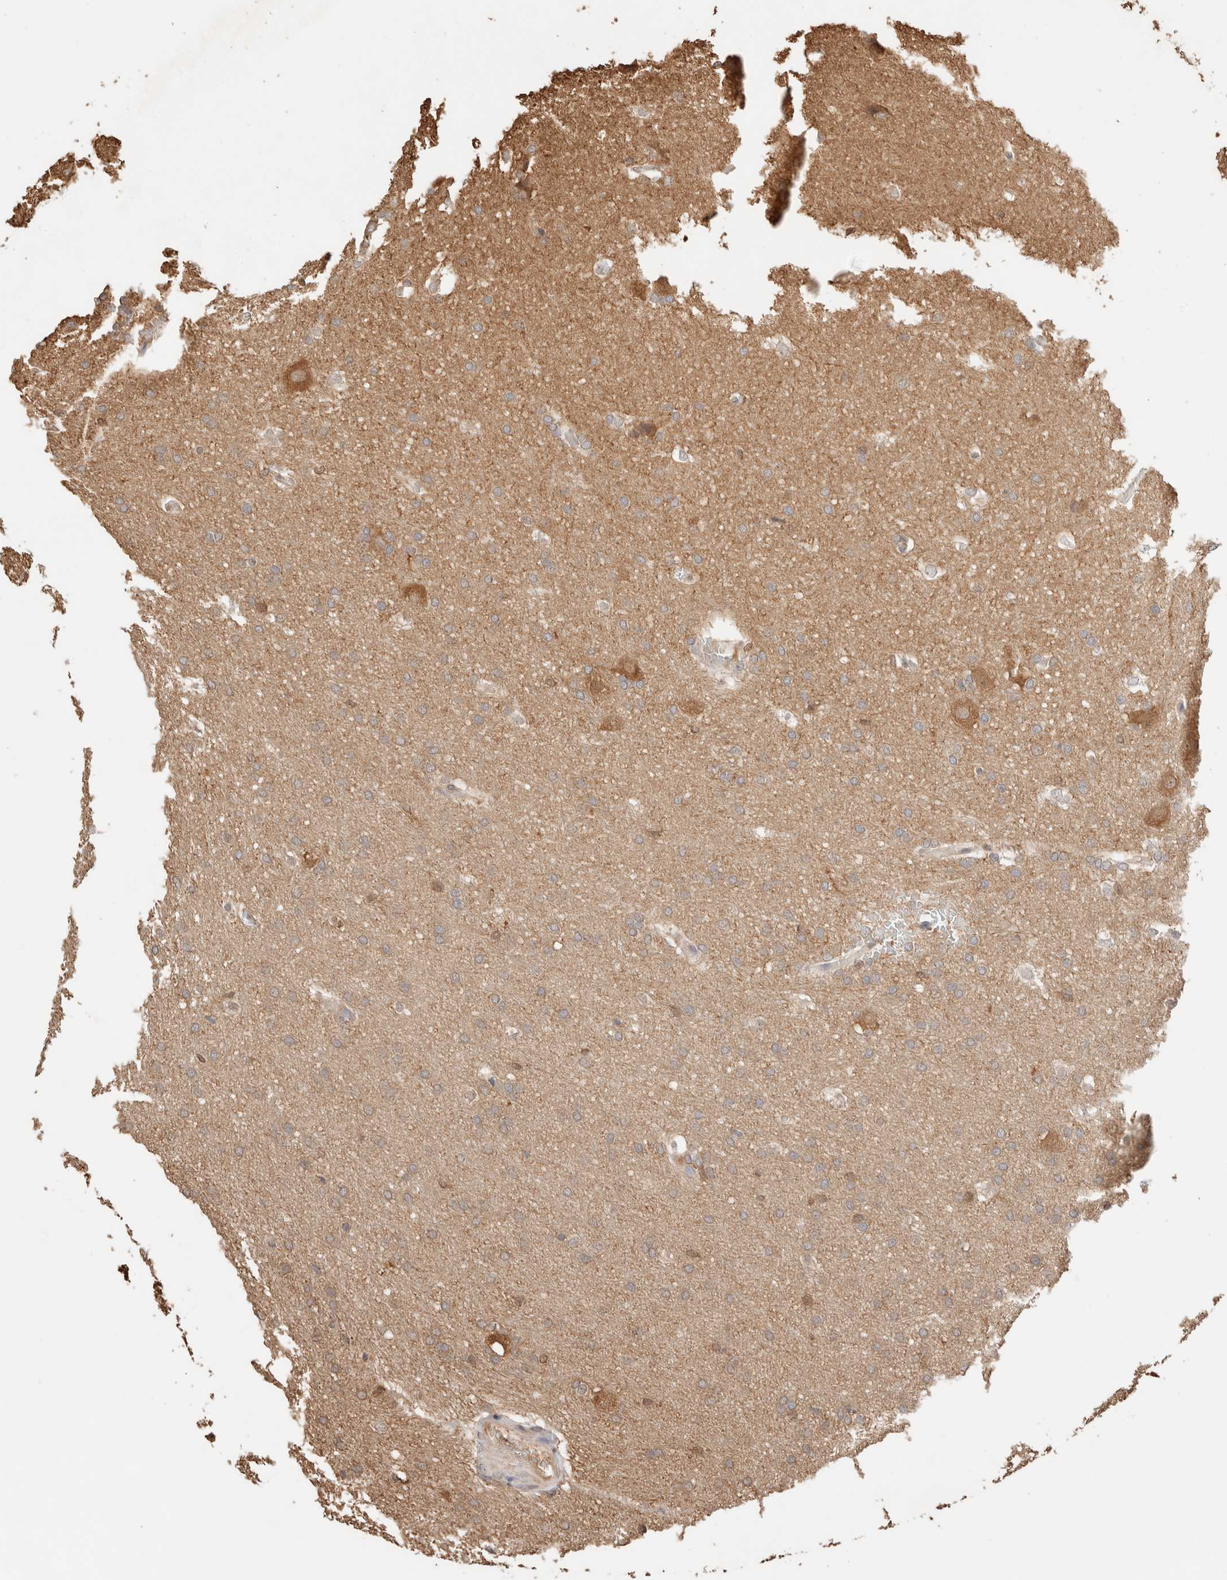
{"staining": {"intensity": "negative", "quantity": "none", "location": "none"}, "tissue": "glioma", "cell_type": "Tumor cells", "image_type": "cancer", "snomed": [{"axis": "morphology", "description": "Glioma, malignant, Low grade"}, {"axis": "topography", "description": "Brain"}], "caption": "Glioma stained for a protein using immunohistochemistry (IHC) shows no staining tumor cells.", "gene": "YWHAH", "patient": {"sex": "female", "age": 37}}